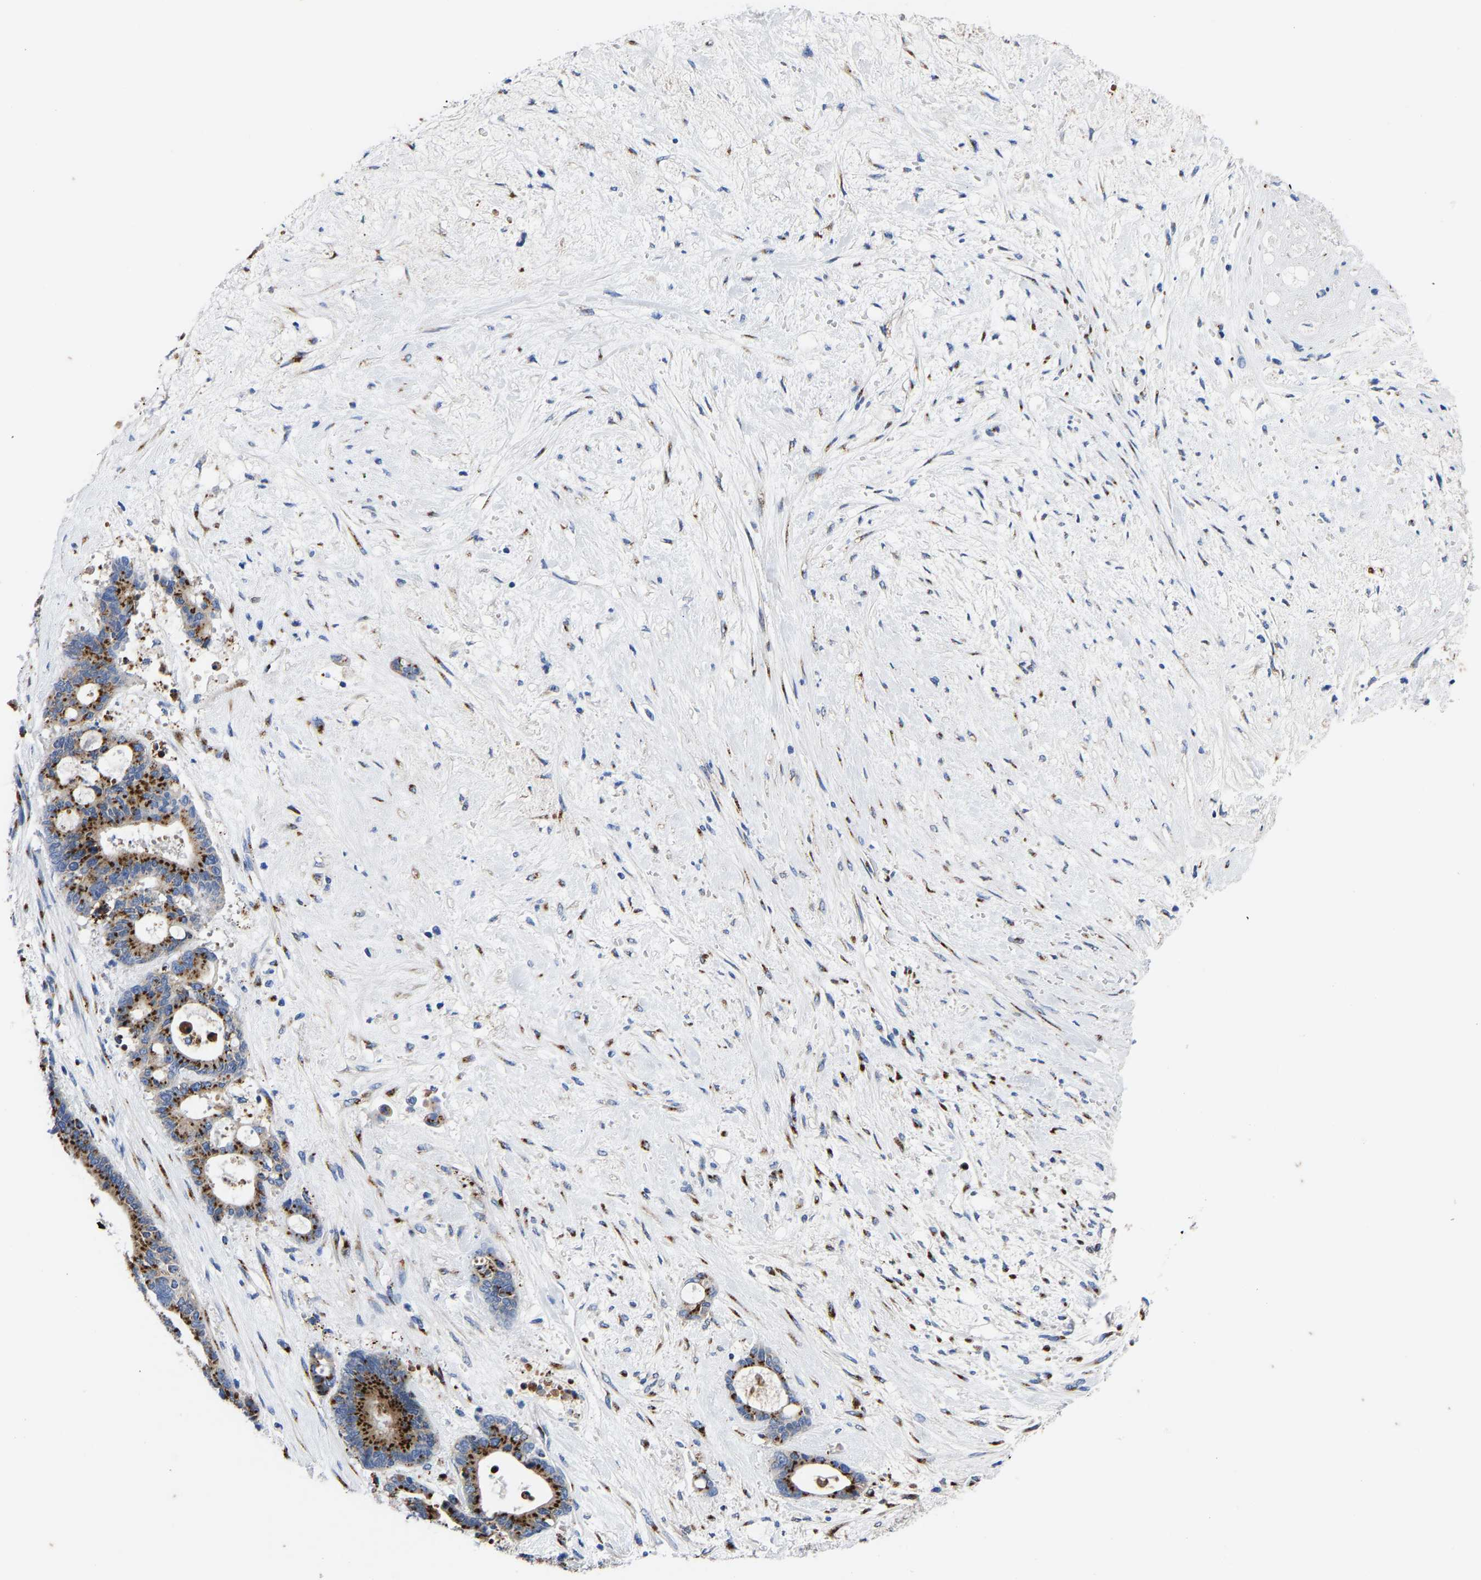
{"staining": {"intensity": "strong", "quantity": ">75%", "location": "cytoplasmic/membranous"}, "tissue": "liver cancer", "cell_type": "Tumor cells", "image_type": "cancer", "snomed": [{"axis": "morphology", "description": "Normal tissue, NOS"}, {"axis": "morphology", "description": "Cholangiocarcinoma"}, {"axis": "topography", "description": "Liver"}, {"axis": "topography", "description": "Peripheral nerve tissue"}], "caption": "Brown immunohistochemical staining in human liver cancer displays strong cytoplasmic/membranous expression in approximately >75% of tumor cells.", "gene": "TMEM87A", "patient": {"sex": "female", "age": 73}}